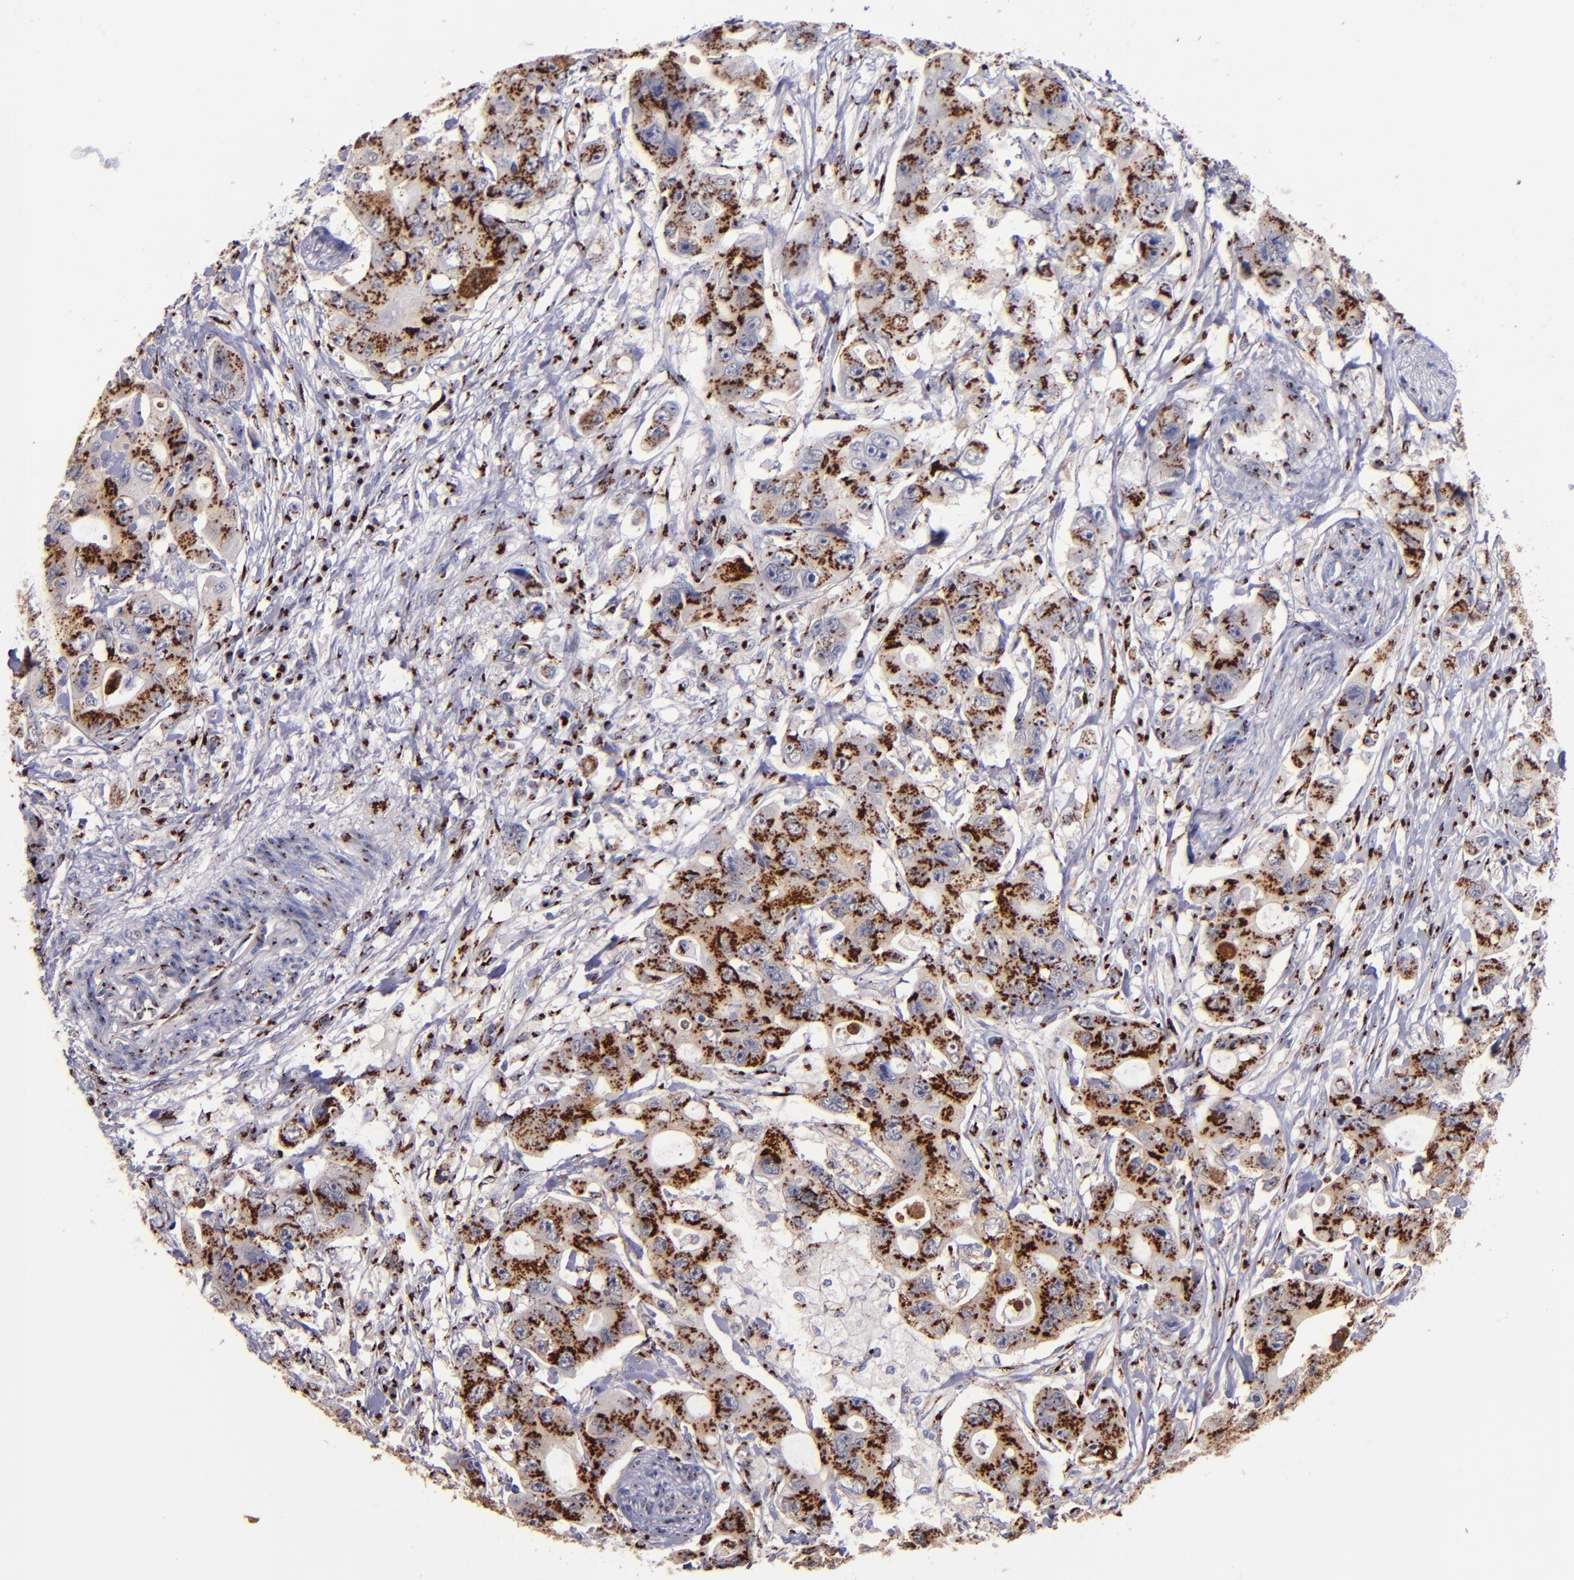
{"staining": {"intensity": "strong", "quantity": ">75%", "location": "cytoplasmic/membranous"}, "tissue": "colorectal cancer", "cell_type": "Tumor cells", "image_type": "cancer", "snomed": [{"axis": "morphology", "description": "Adenocarcinoma, NOS"}, {"axis": "topography", "description": "Colon"}], "caption": "A histopathology image of human colorectal cancer stained for a protein demonstrates strong cytoplasmic/membranous brown staining in tumor cells.", "gene": "GOLIM4", "patient": {"sex": "female", "age": 46}}